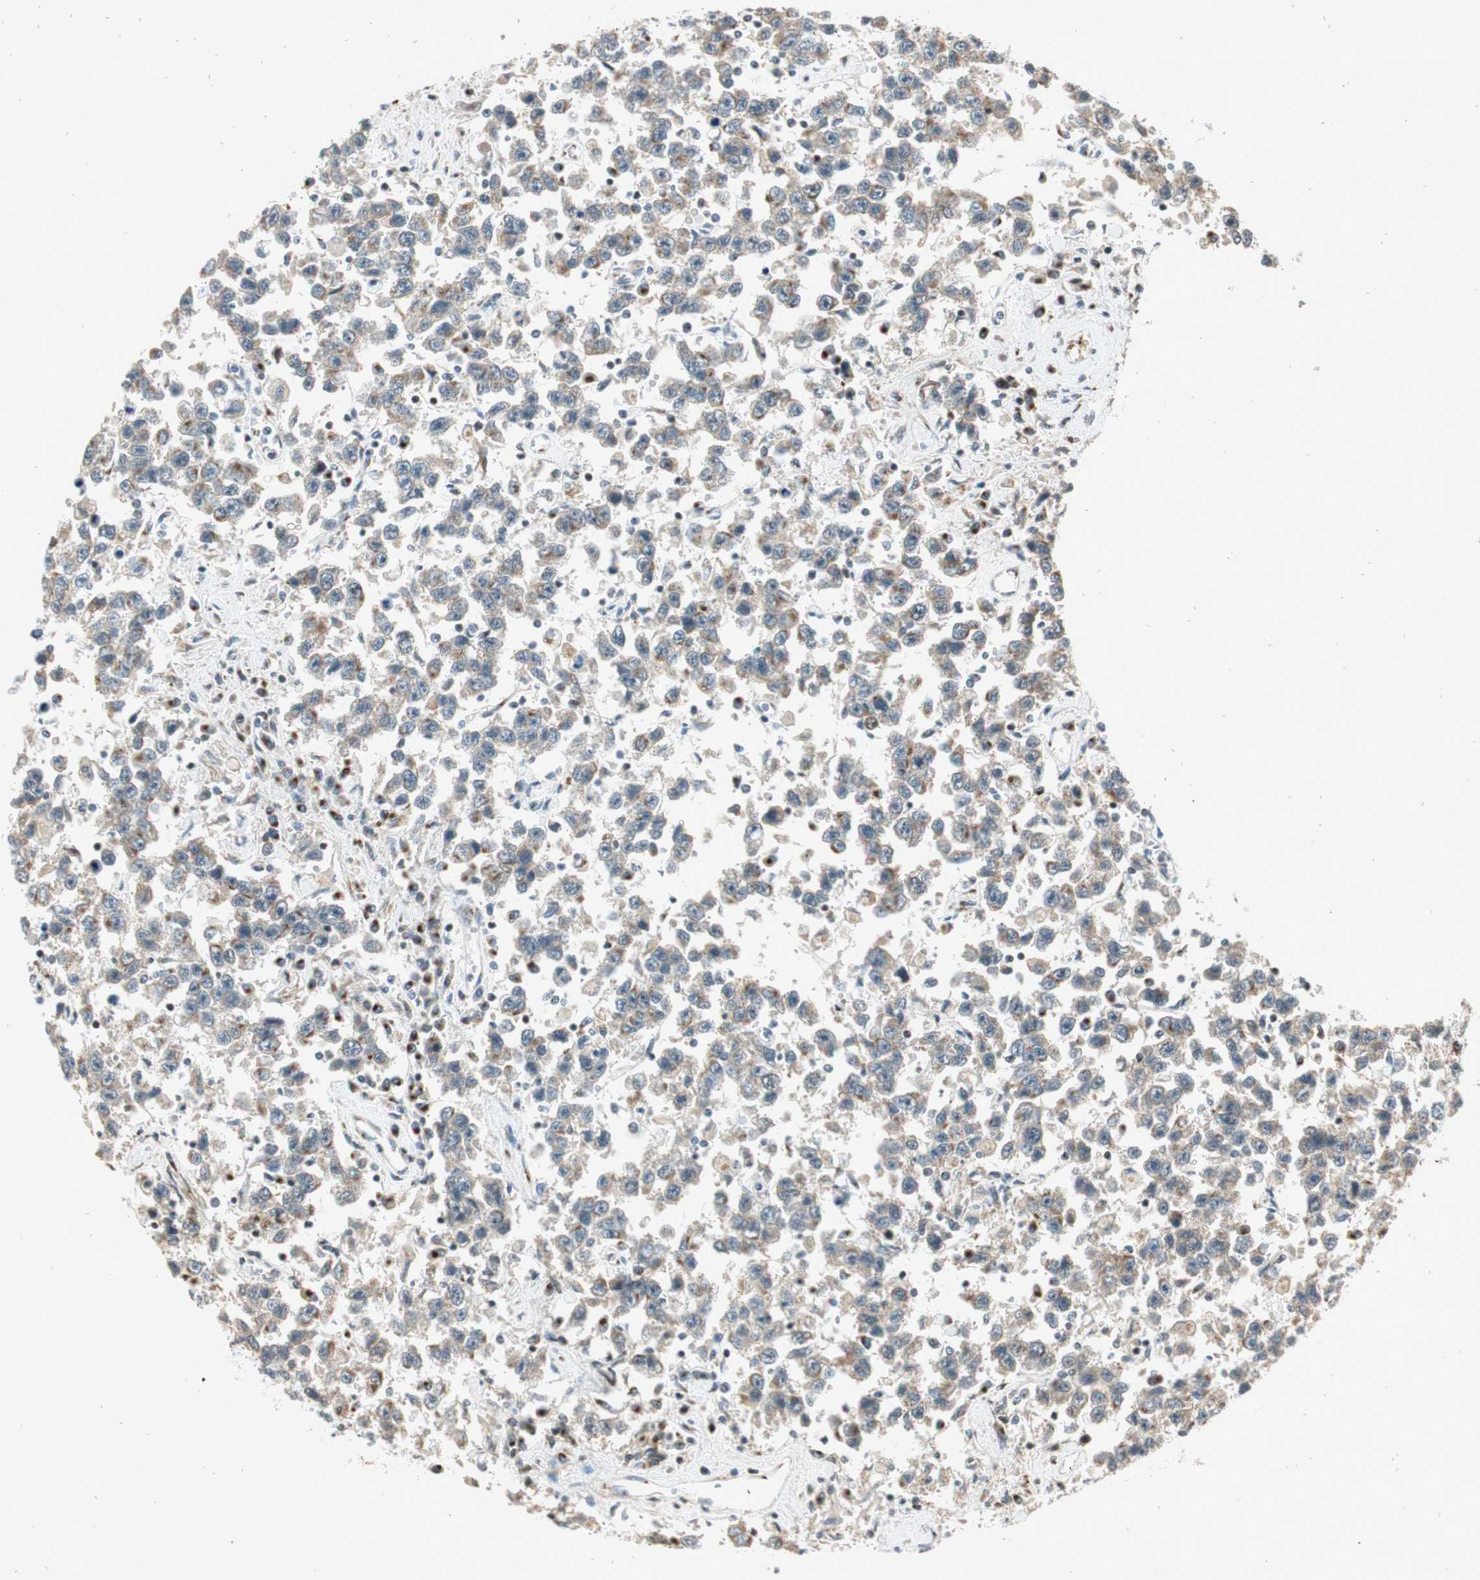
{"staining": {"intensity": "weak", "quantity": "<25%", "location": "cytoplasmic/membranous"}, "tissue": "testis cancer", "cell_type": "Tumor cells", "image_type": "cancer", "snomed": [{"axis": "morphology", "description": "Seminoma, NOS"}, {"axis": "topography", "description": "Testis"}], "caption": "IHC photomicrograph of neoplastic tissue: human seminoma (testis) stained with DAB shows no significant protein staining in tumor cells. (DAB (3,3'-diaminobenzidine) IHC with hematoxylin counter stain).", "gene": "NEO1", "patient": {"sex": "male", "age": 41}}